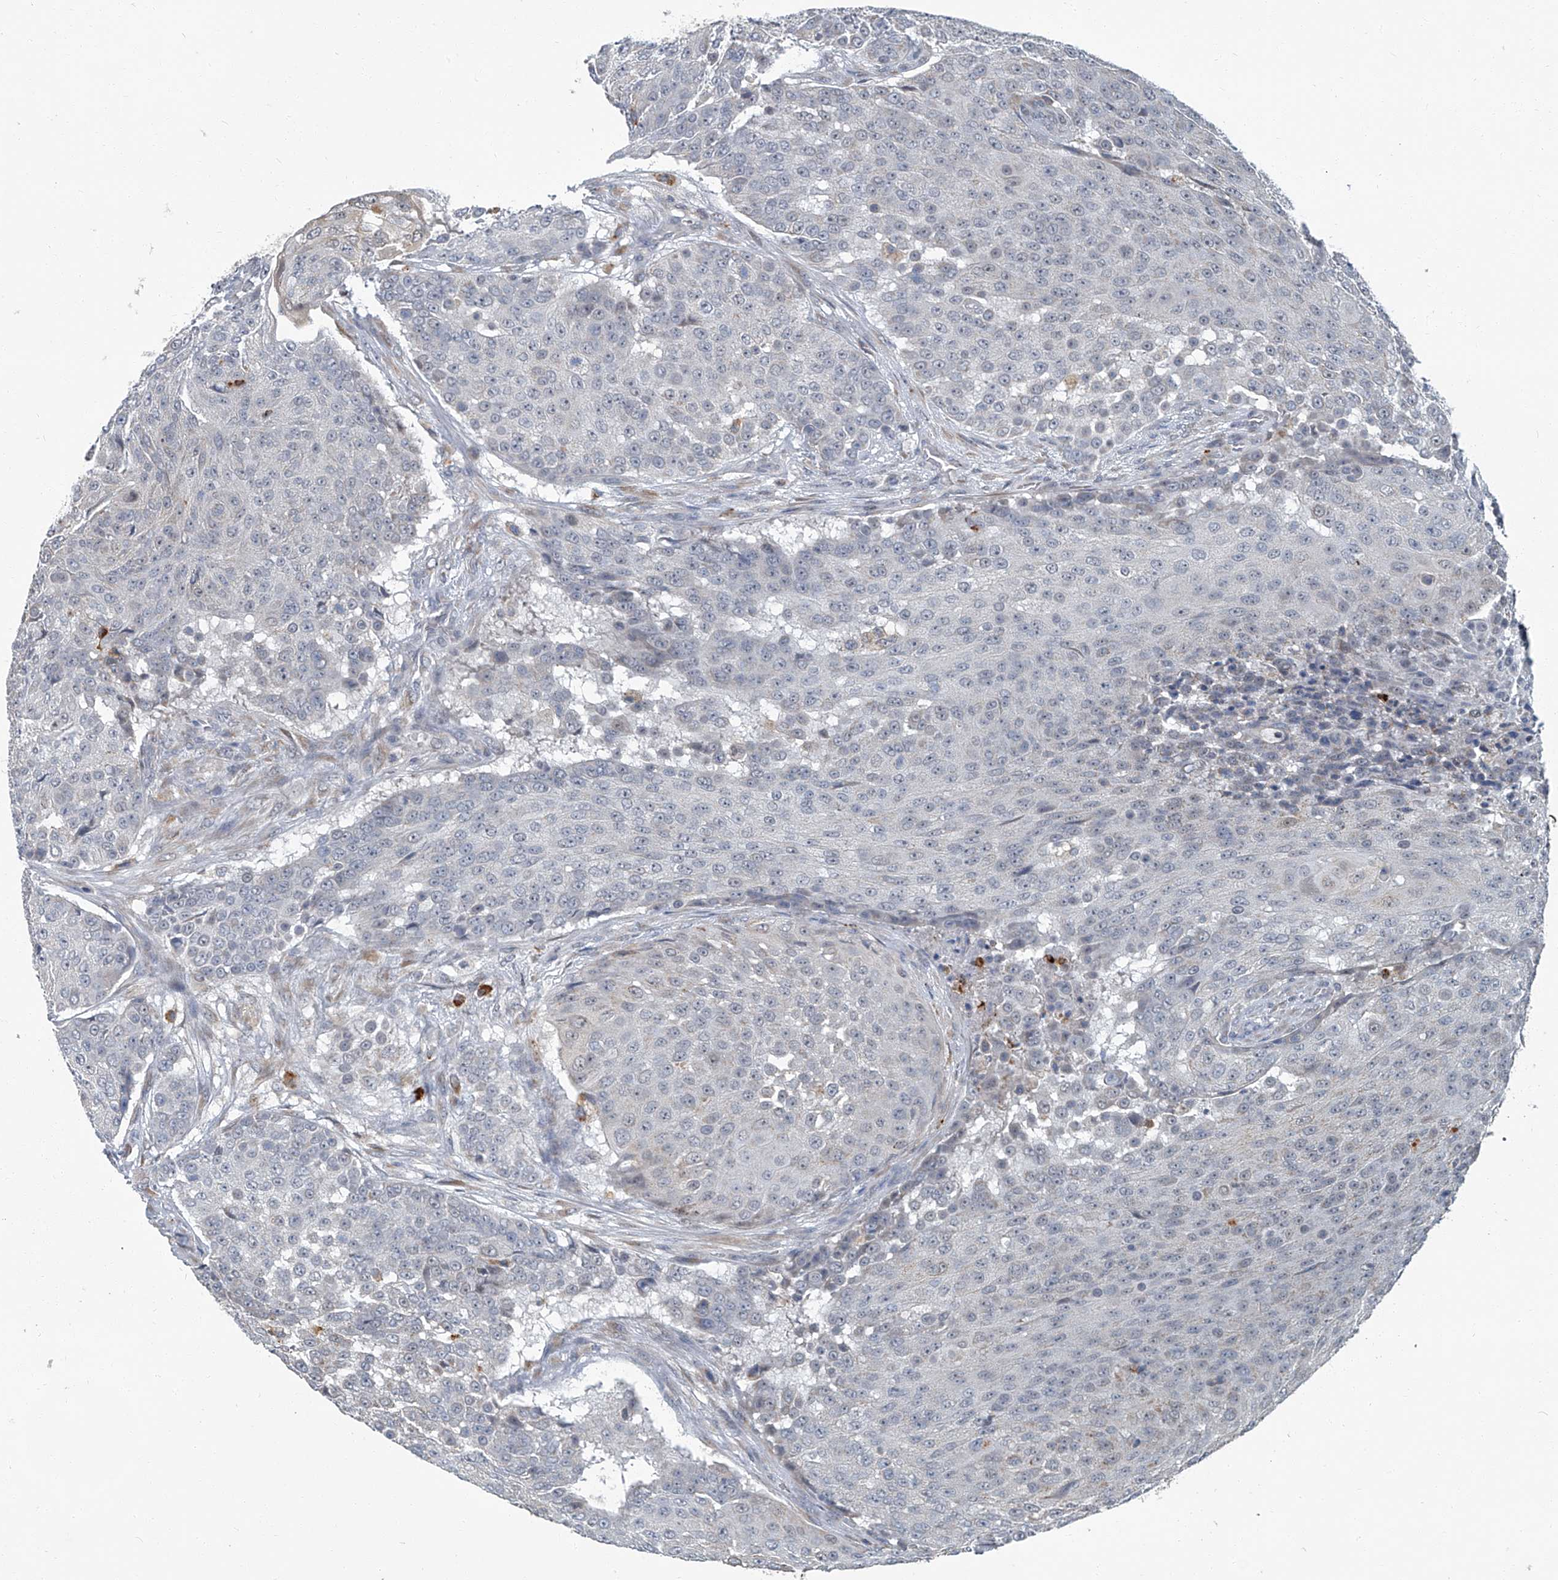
{"staining": {"intensity": "weak", "quantity": "<25%", "location": "cytoplasmic/membranous"}, "tissue": "urothelial cancer", "cell_type": "Tumor cells", "image_type": "cancer", "snomed": [{"axis": "morphology", "description": "Urothelial carcinoma, High grade"}, {"axis": "topography", "description": "Urinary bladder"}], "caption": "This is a micrograph of immunohistochemistry staining of urothelial cancer, which shows no positivity in tumor cells.", "gene": "AKNAD1", "patient": {"sex": "female", "age": 63}}